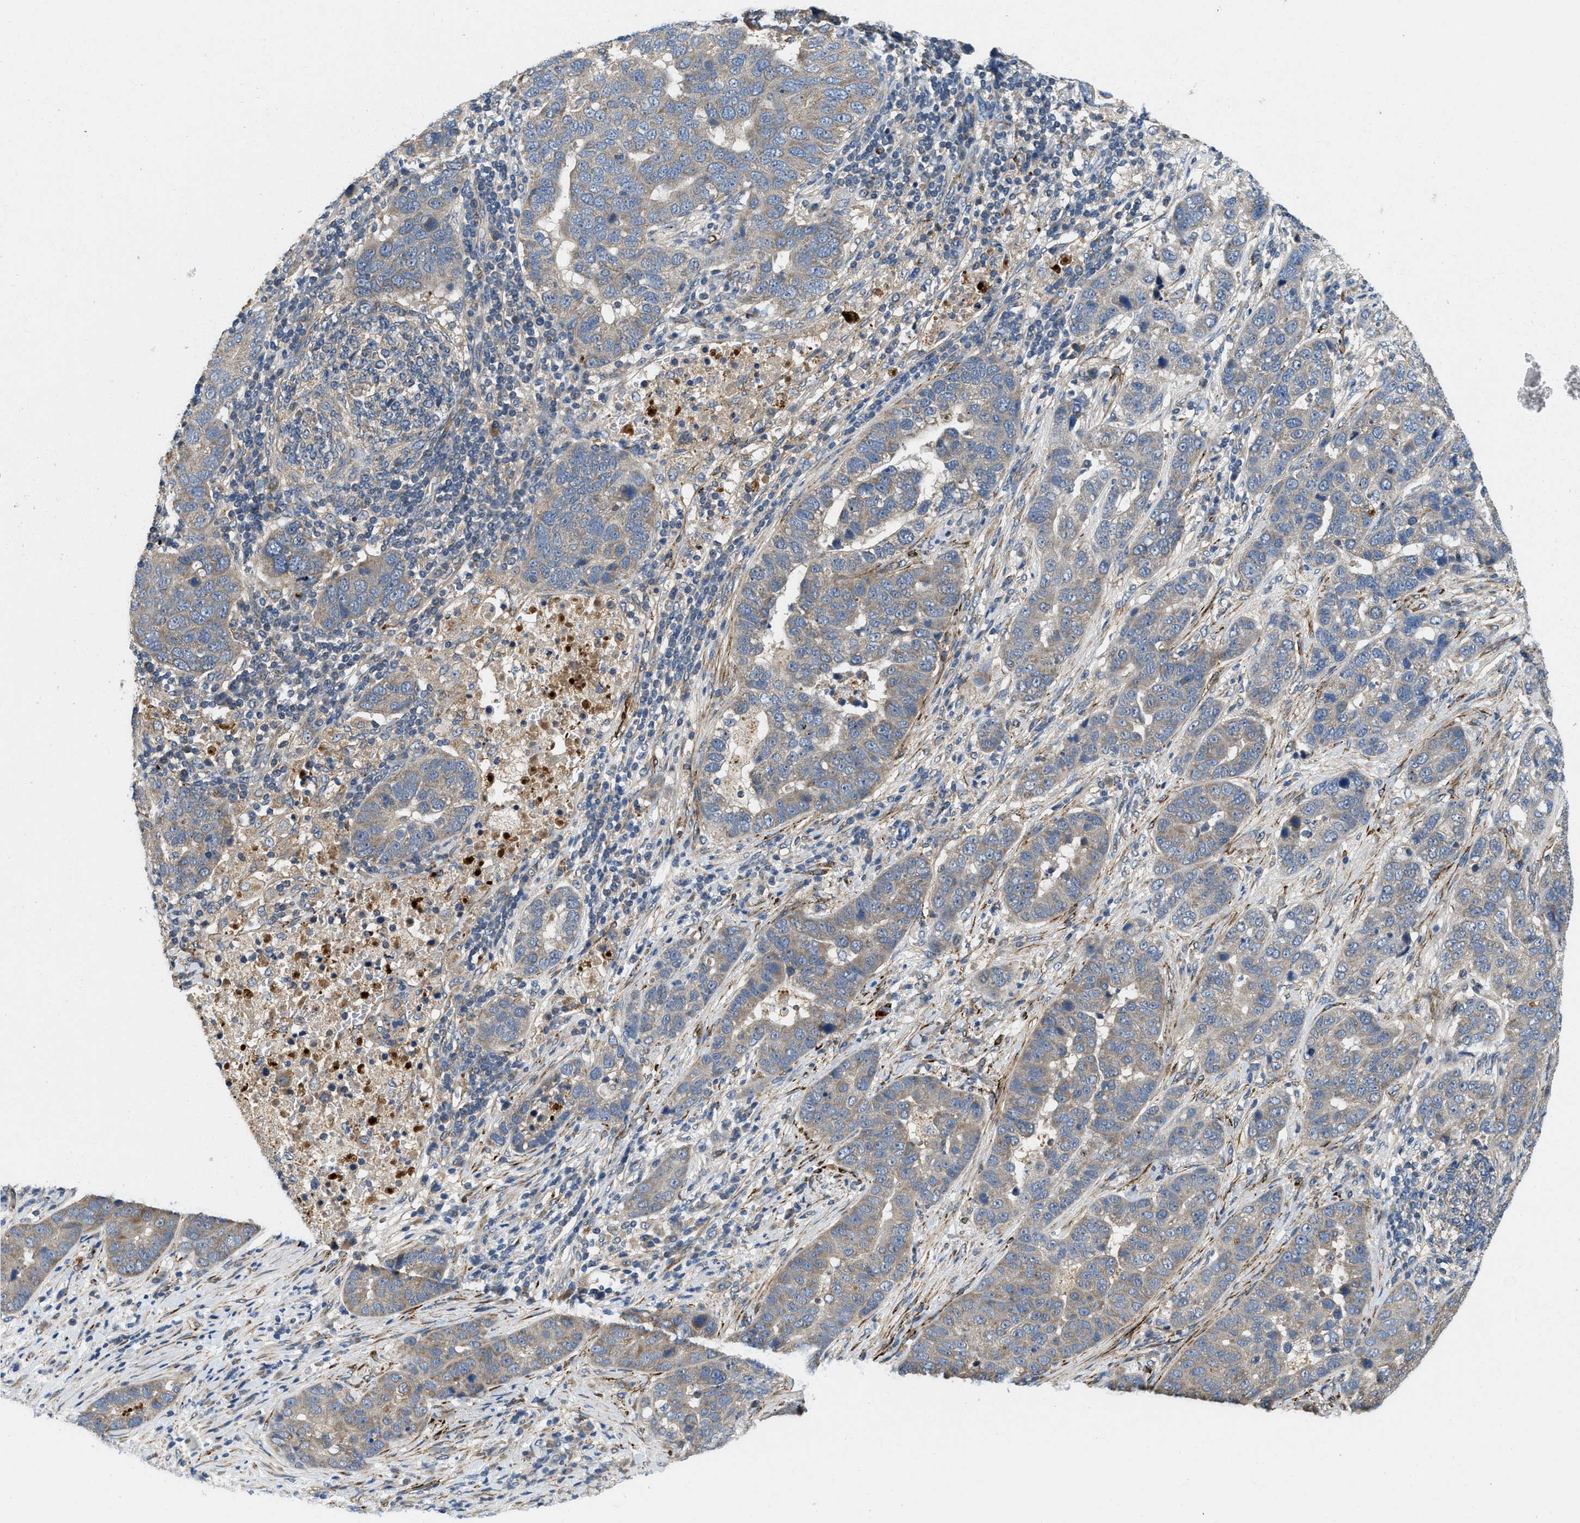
{"staining": {"intensity": "weak", "quantity": "<25%", "location": "cytoplasmic/membranous"}, "tissue": "pancreatic cancer", "cell_type": "Tumor cells", "image_type": "cancer", "snomed": [{"axis": "morphology", "description": "Adenocarcinoma, NOS"}, {"axis": "topography", "description": "Pancreas"}], "caption": "This is an immunohistochemistry micrograph of adenocarcinoma (pancreatic). There is no staining in tumor cells.", "gene": "ZNF599", "patient": {"sex": "female", "age": 61}}